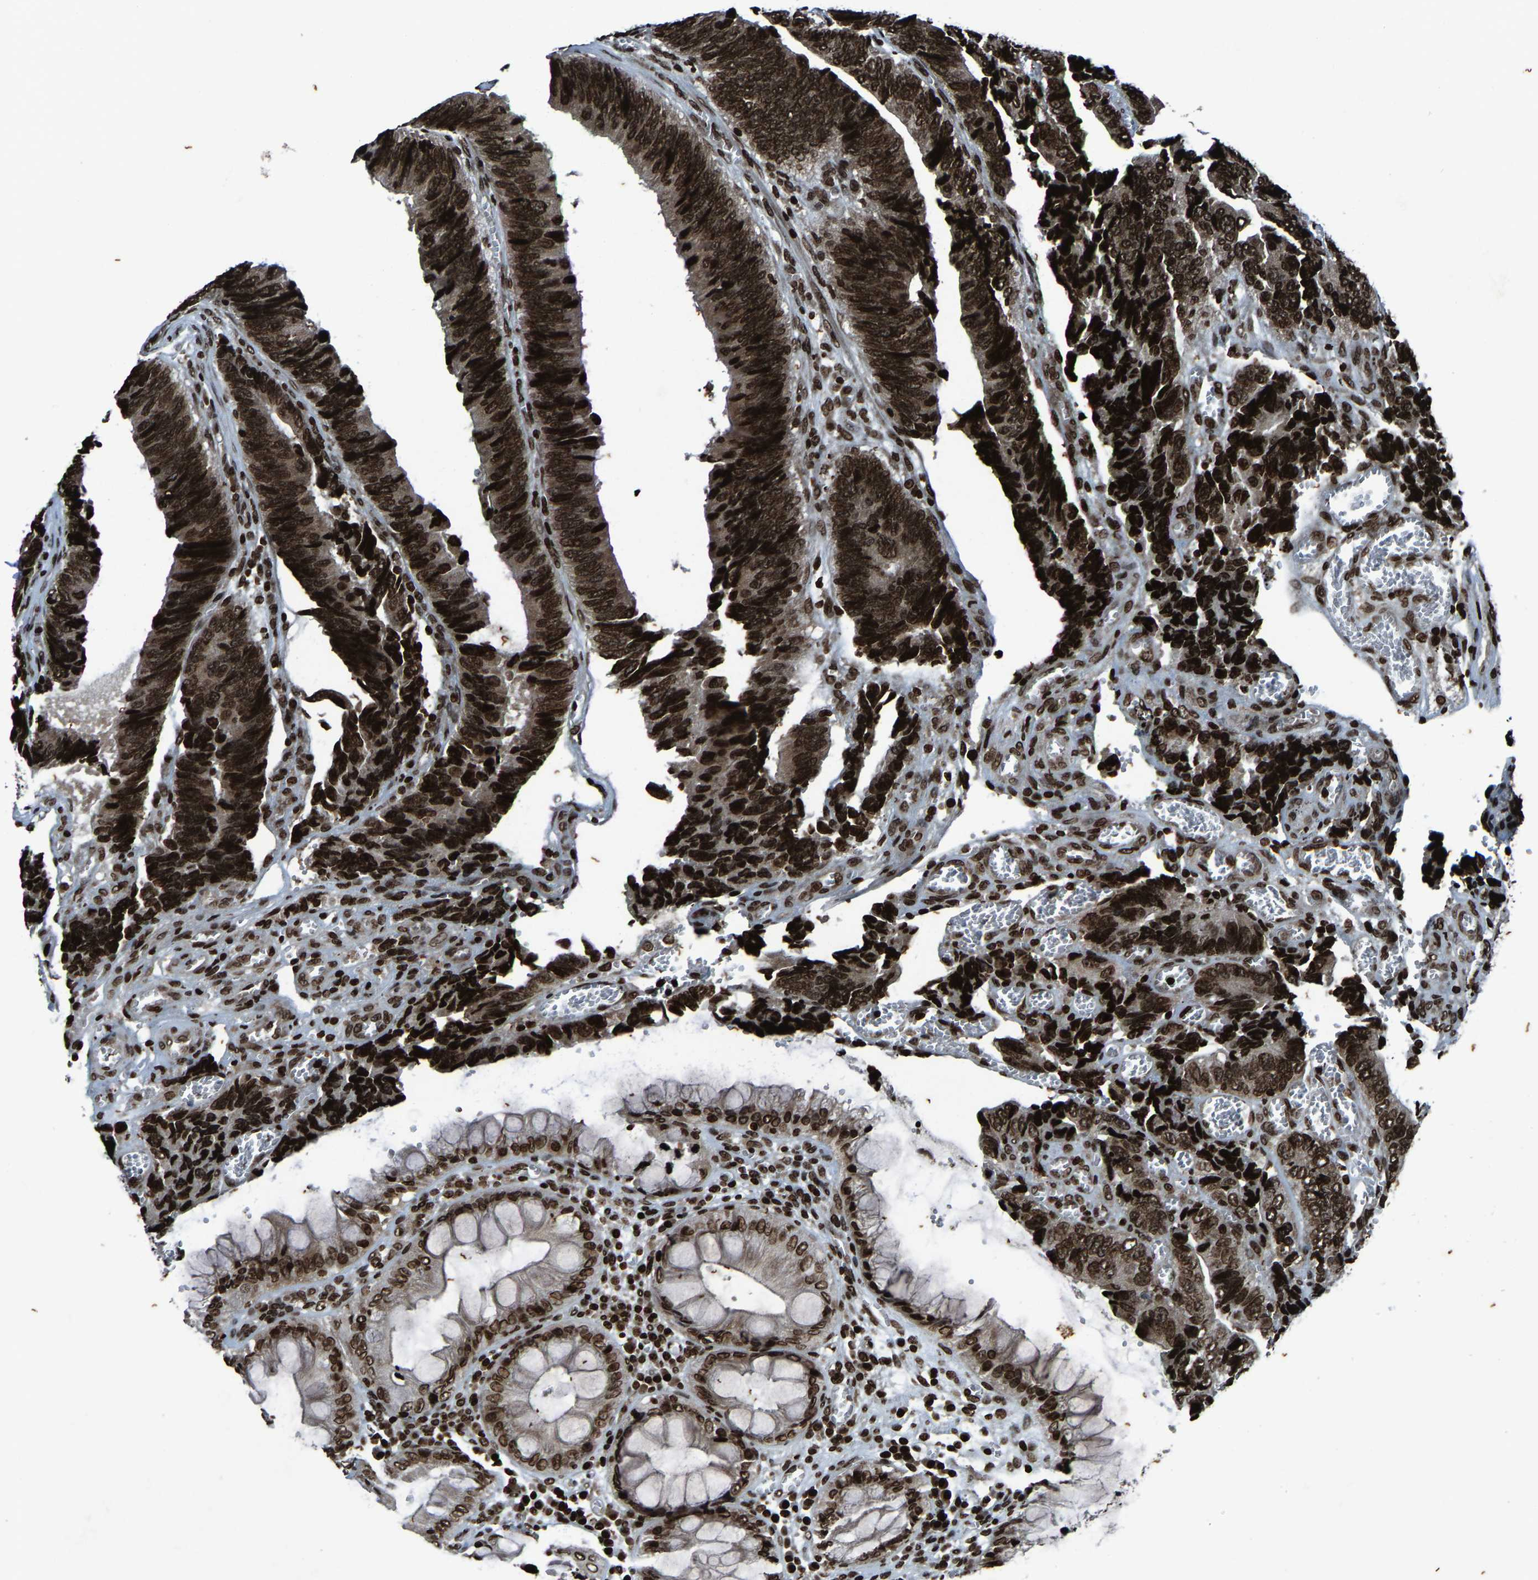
{"staining": {"intensity": "strong", "quantity": ">75%", "location": "nuclear"}, "tissue": "colorectal cancer", "cell_type": "Tumor cells", "image_type": "cancer", "snomed": [{"axis": "morphology", "description": "Adenocarcinoma, NOS"}, {"axis": "topography", "description": "Colon"}], "caption": "Human colorectal cancer (adenocarcinoma) stained with a brown dye reveals strong nuclear positive expression in about >75% of tumor cells.", "gene": "H4C1", "patient": {"sex": "male", "age": 72}}